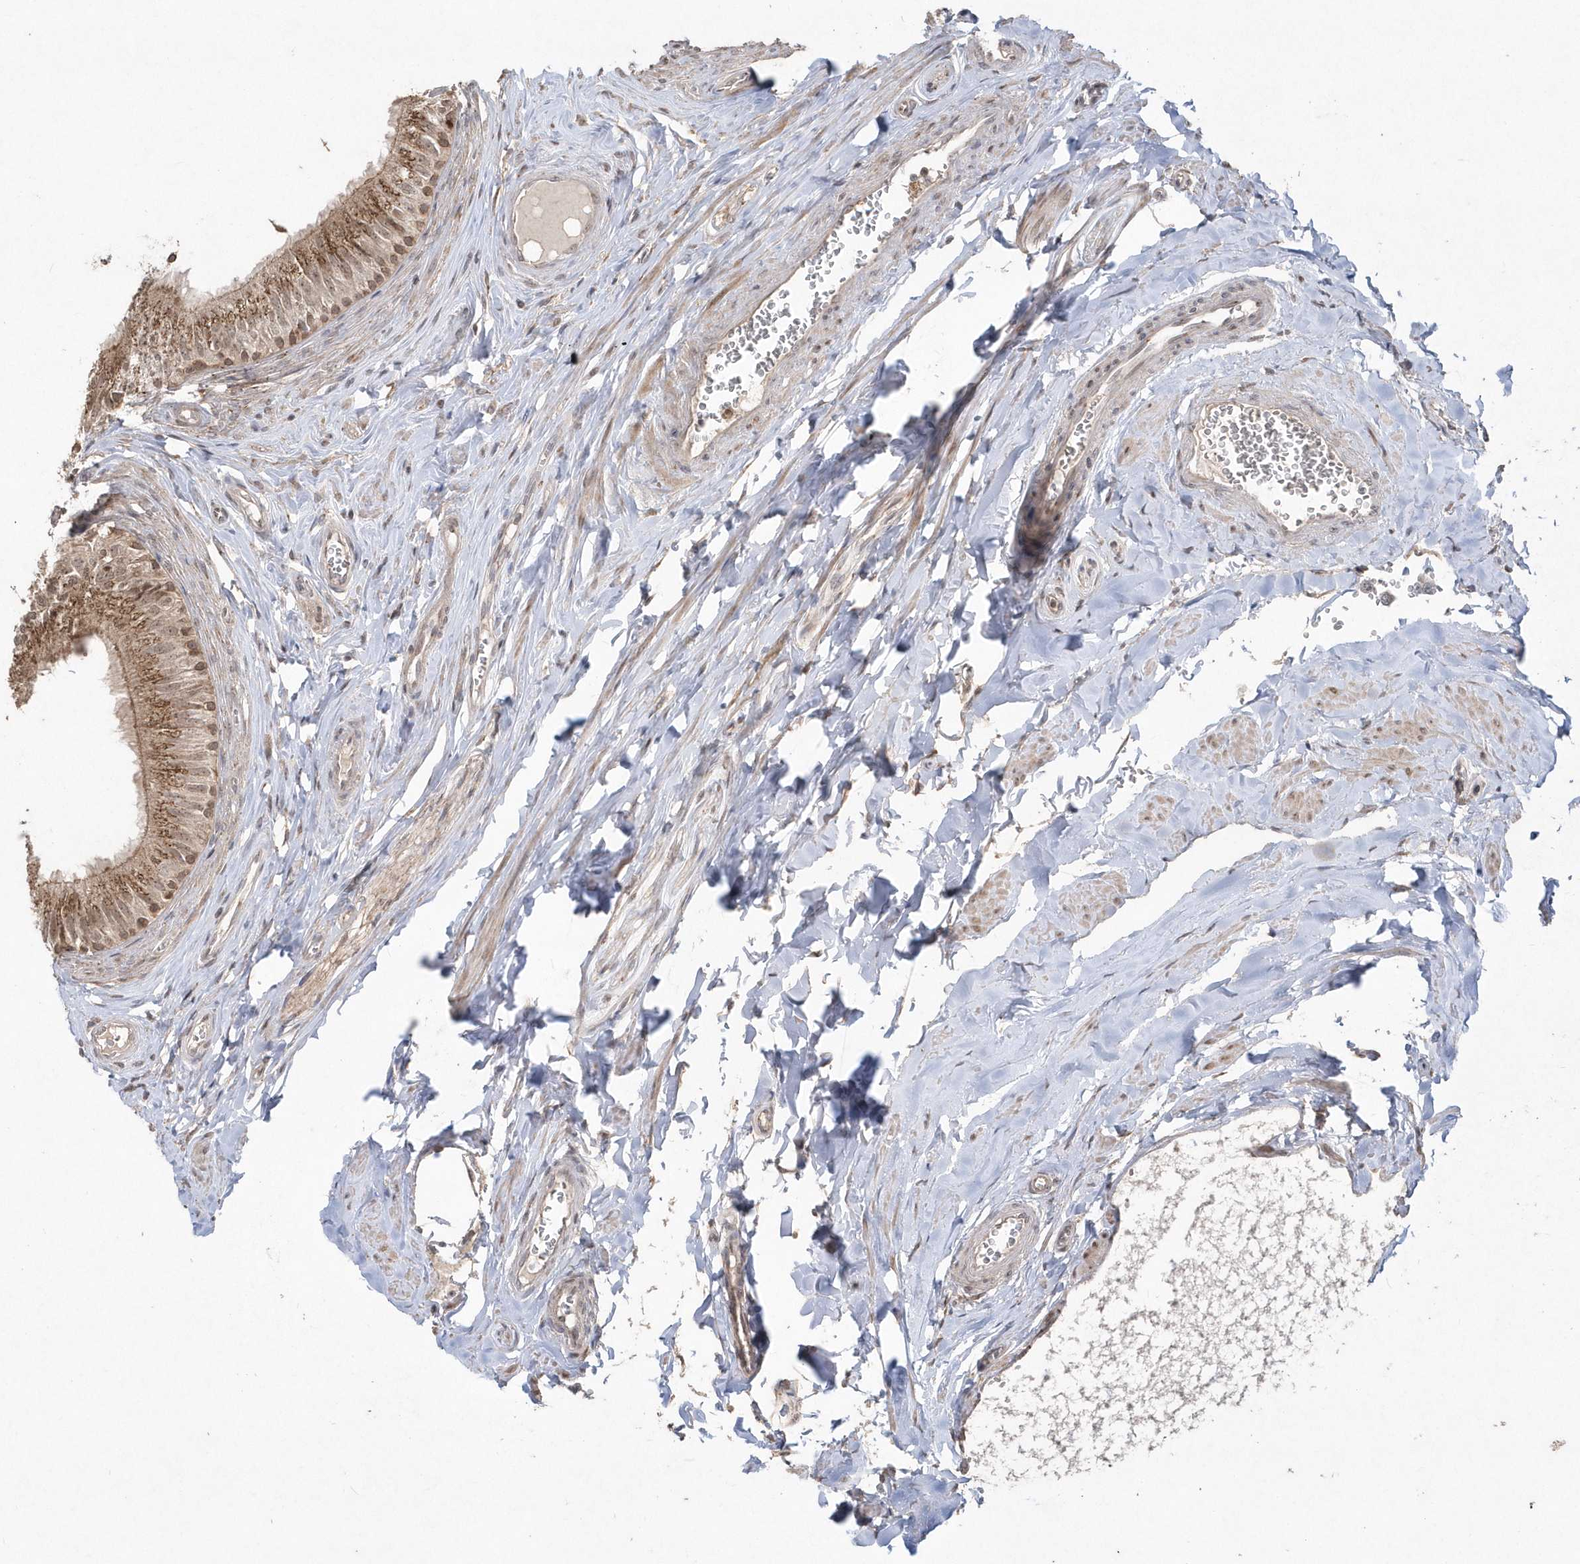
{"staining": {"intensity": "moderate", "quantity": ">75%", "location": "cytoplasmic/membranous,nuclear"}, "tissue": "epididymis", "cell_type": "Glandular cells", "image_type": "normal", "snomed": [{"axis": "morphology", "description": "Normal tissue, NOS"}, {"axis": "topography", "description": "Epididymis"}], "caption": "Human epididymis stained for a protein (brown) displays moderate cytoplasmic/membranous,nuclear positive staining in approximately >75% of glandular cells.", "gene": "GEMIN6", "patient": {"sex": "male", "age": 46}}